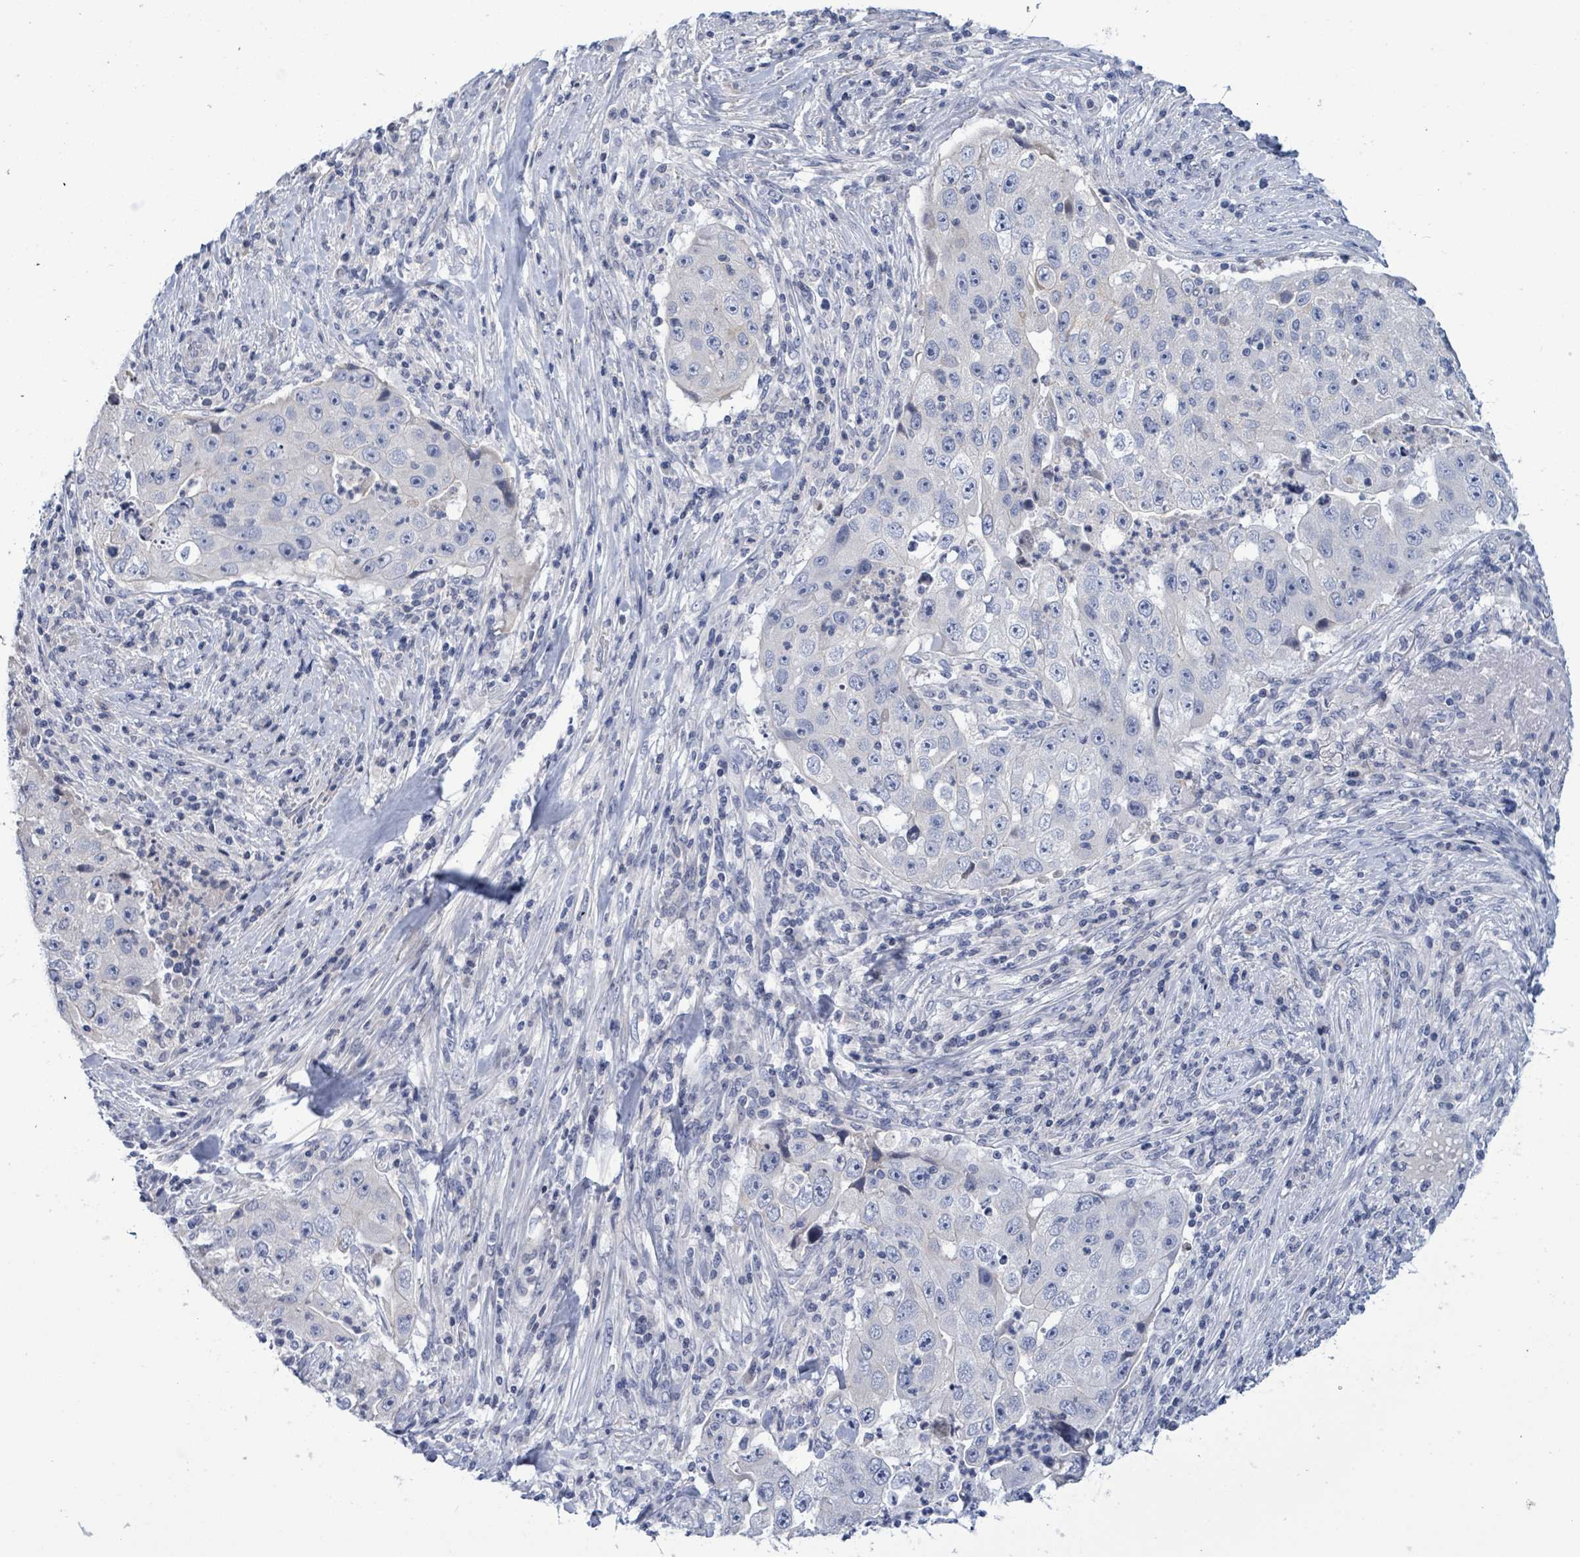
{"staining": {"intensity": "negative", "quantity": "none", "location": "none"}, "tissue": "lung cancer", "cell_type": "Tumor cells", "image_type": "cancer", "snomed": [{"axis": "morphology", "description": "Squamous cell carcinoma, NOS"}, {"axis": "topography", "description": "Lung"}], "caption": "High magnification brightfield microscopy of lung cancer stained with DAB (brown) and counterstained with hematoxylin (blue): tumor cells show no significant expression.", "gene": "NTN3", "patient": {"sex": "male", "age": 64}}